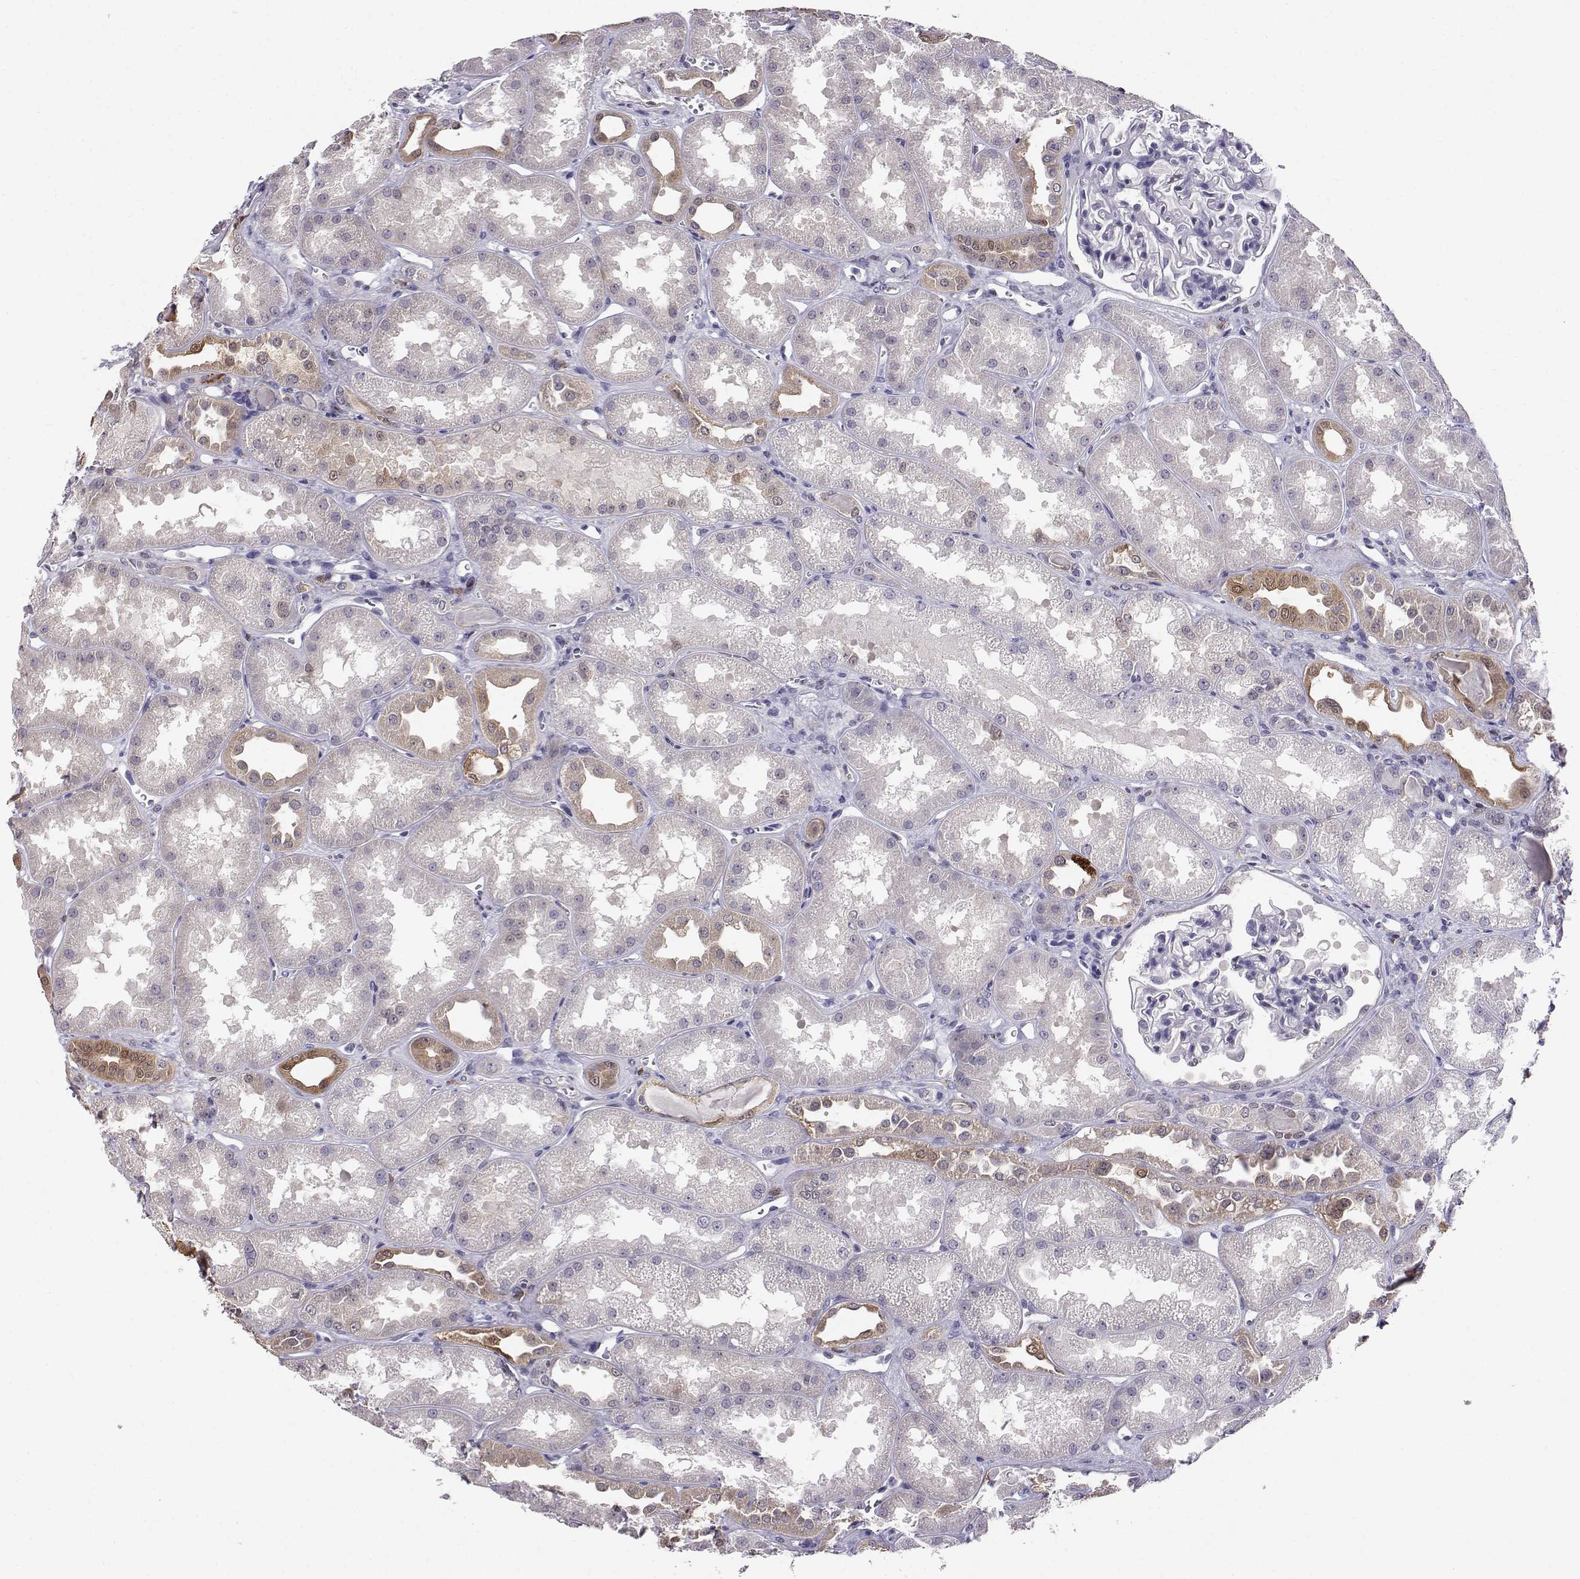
{"staining": {"intensity": "negative", "quantity": "none", "location": "none"}, "tissue": "kidney", "cell_type": "Cells in glomeruli", "image_type": "normal", "snomed": [{"axis": "morphology", "description": "Normal tissue, NOS"}, {"axis": "topography", "description": "Kidney"}], "caption": "There is no significant positivity in cells in glomeruli of kidney. (DAB (3,3'-diaminobenzidine) immunohistochemistry visualized using brightfield microscopy, high magnification).", "gene": "AKR1B1", "patient": {"sex": "male", "age": 61}}